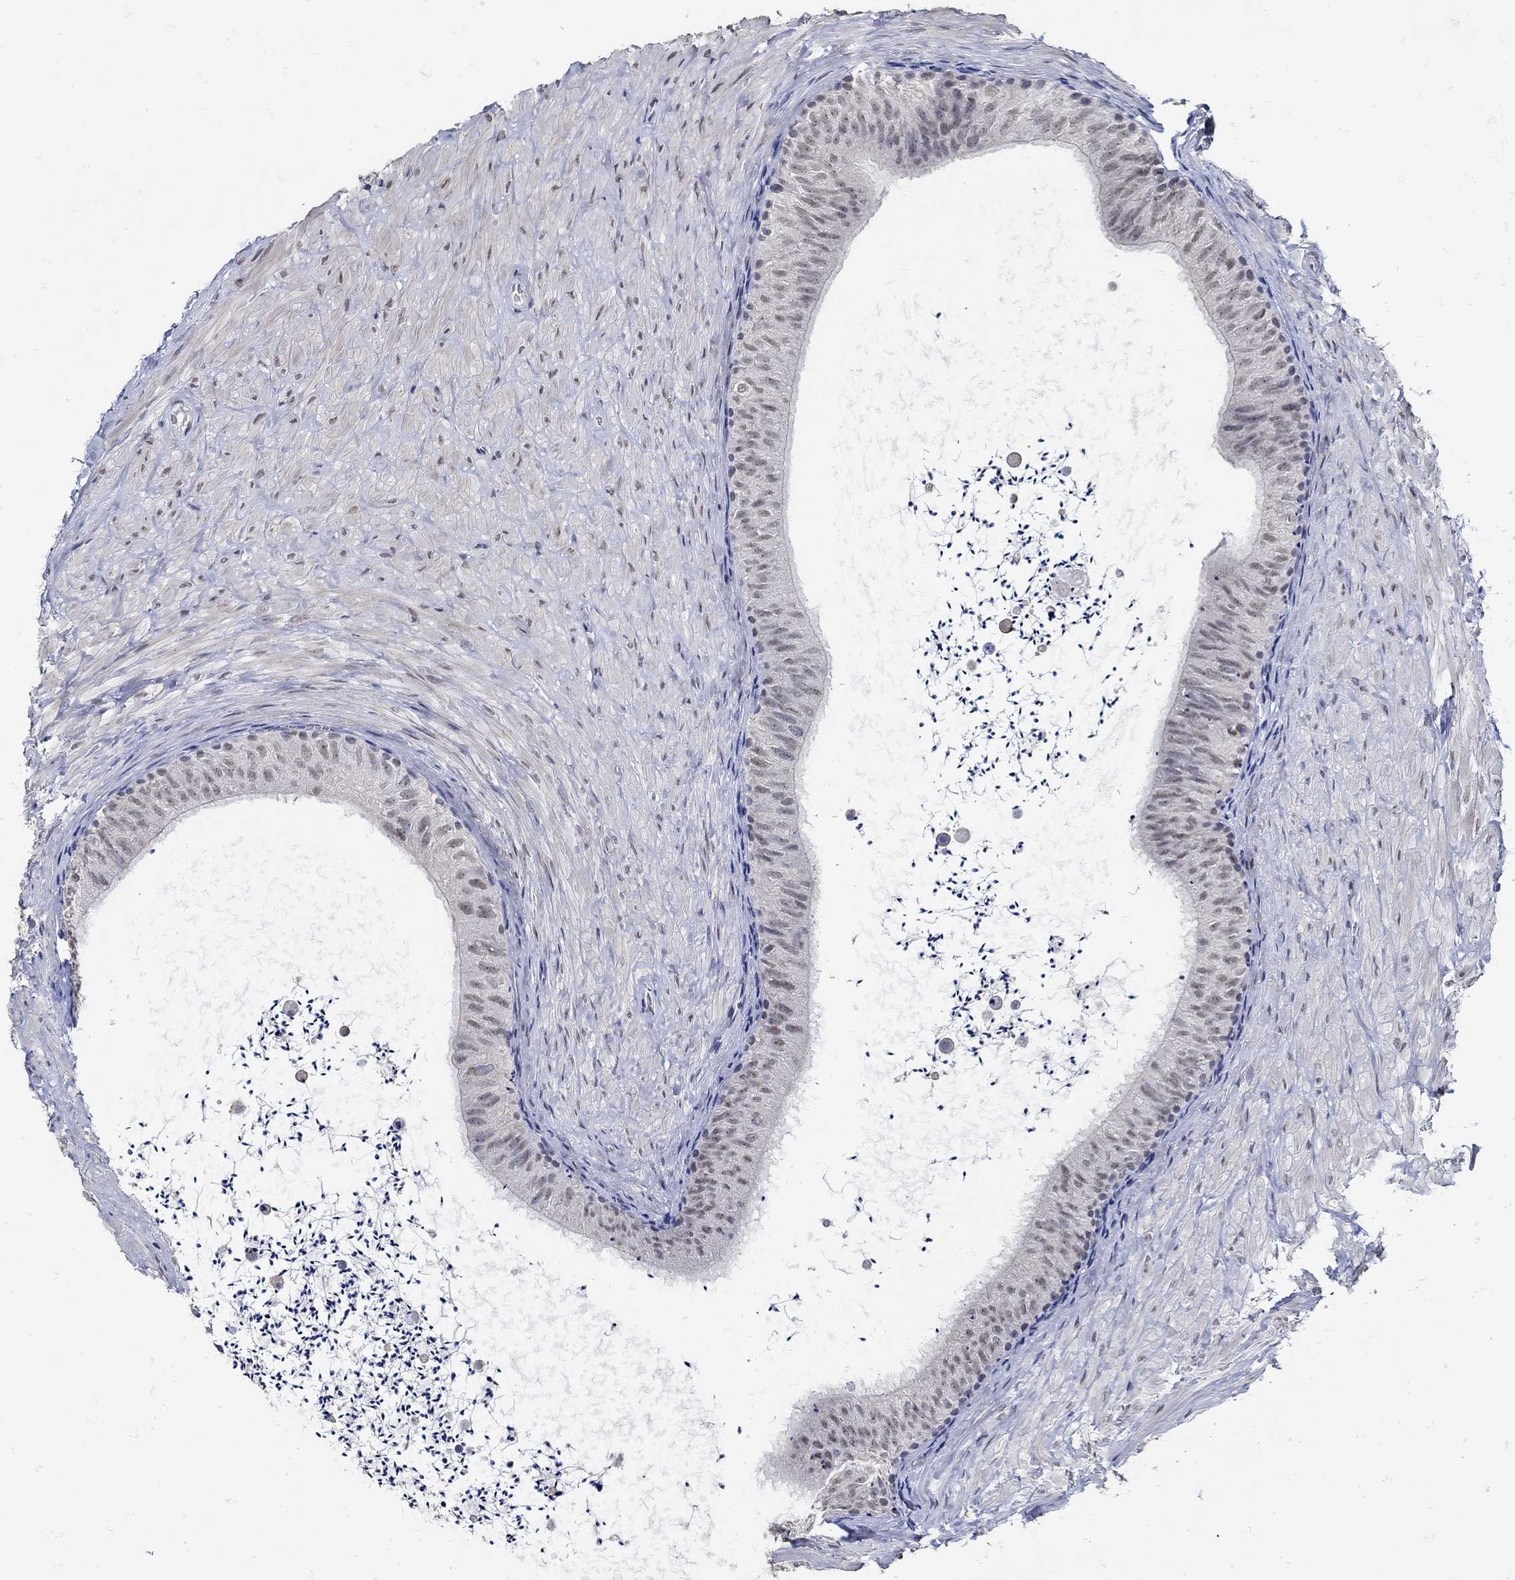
{"staining": {"intensity": "weak", "quantity": "<25%", "location": "nuclear"}, "tissue": "epididymis", "cell_type": "Glandular cells", "image_type": "normal", "snomed": [{"axis": "morphology", "description": "Normal tissue, NOS"}, {"axis": "topography", "description": "Epididymis"}], "caption": "This is a histopathology image of IHC staining of normal epididymis, which shows no expression in glandular cells.", "gene": "KCNN3", "patient": {"sex": "male", "age": 32}}